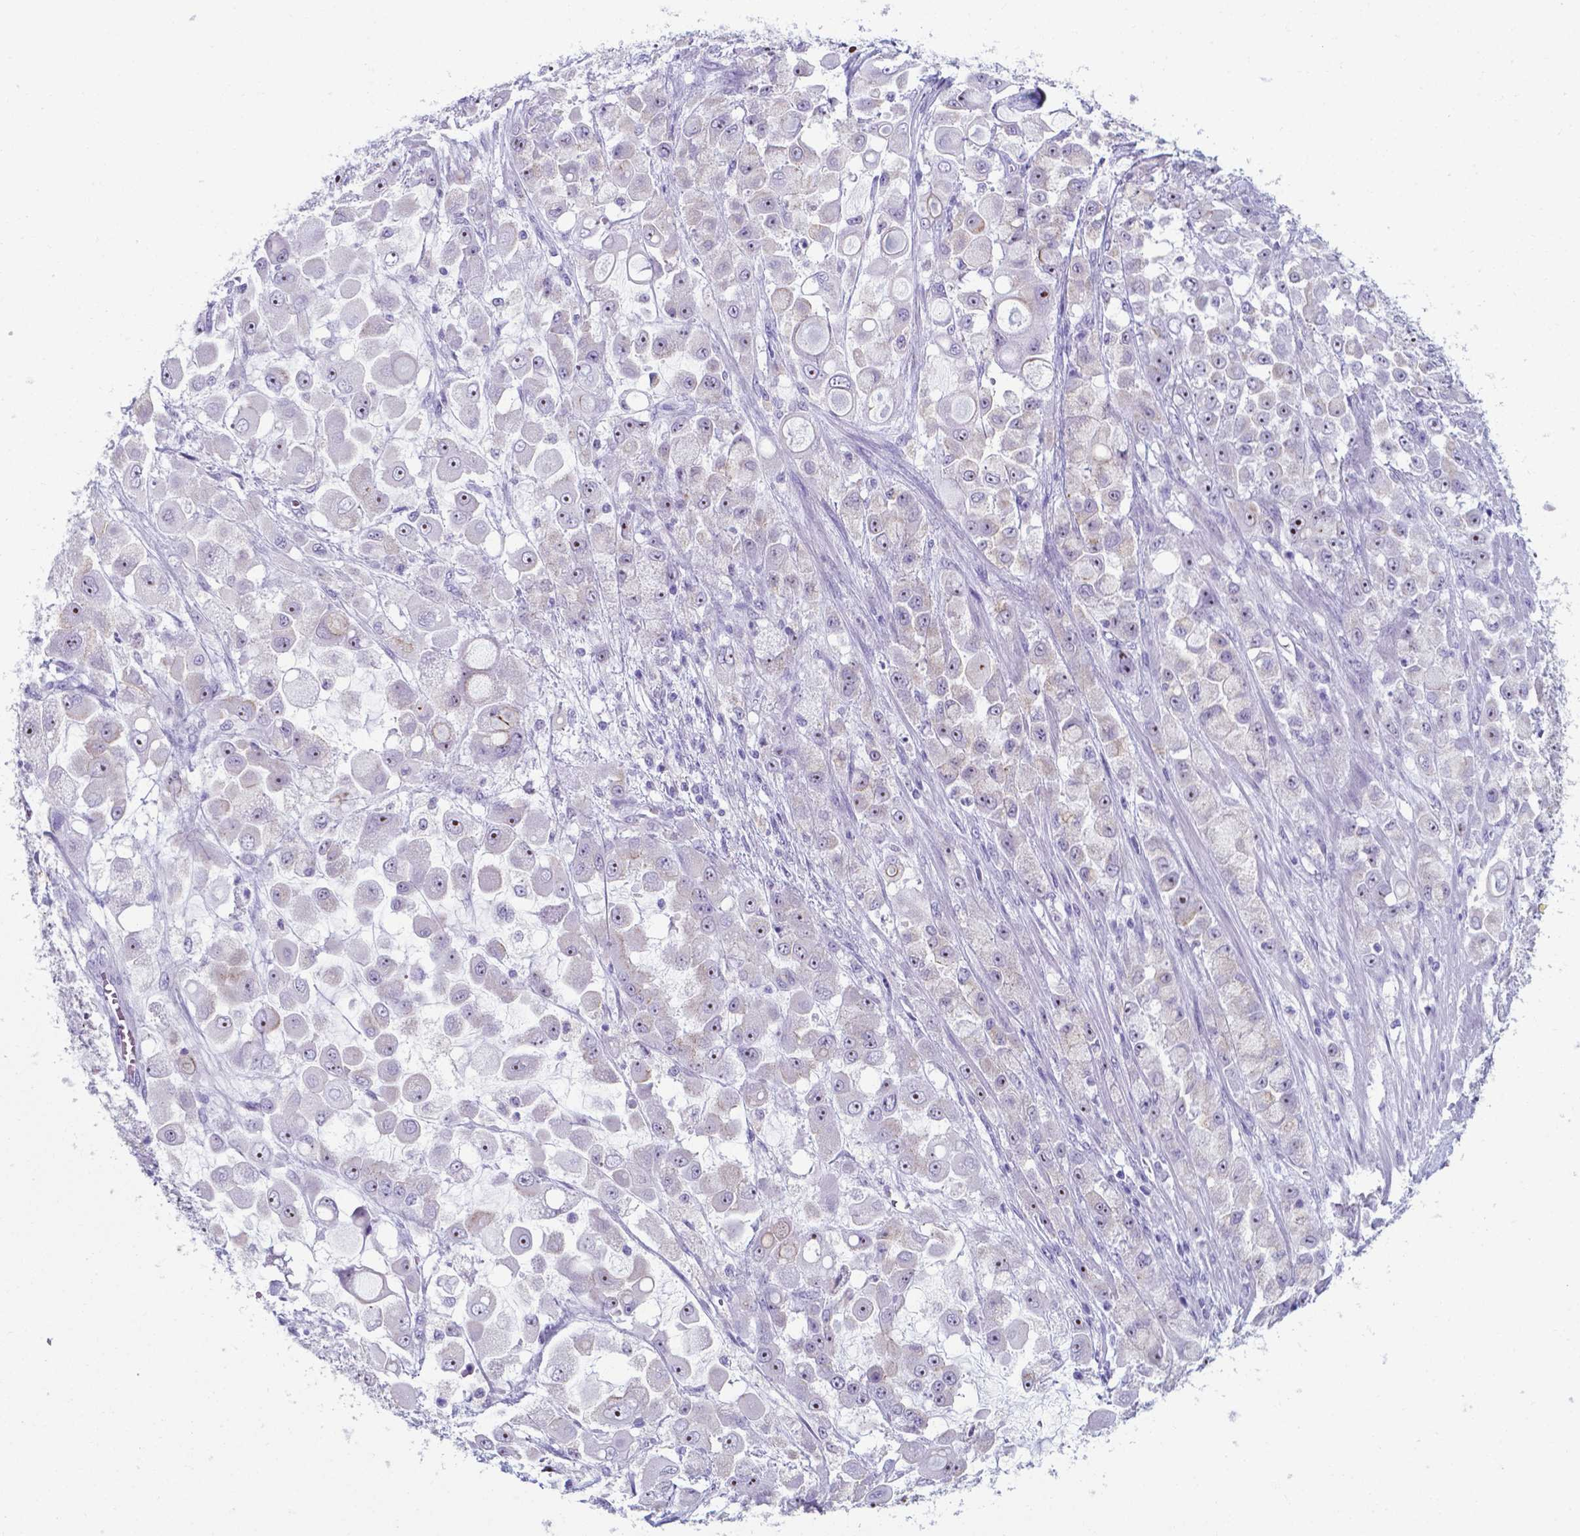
{"staining": {"intensity": "negative", "quantity": "none", "location": "none"}, "tissue": "stomach cancer", "cell_type": "Tumor cells", "image_type": "cancer", "snomed": [{"axis": "morphology", "description": "Adenocarcinoma, NOS"}, {"axis": "topography", "description": "Stomach"}], "caption": "A photomicrograph of human stomach adenocarcinoma is negative for staining in tumor cells.", "gene": "AP5B1", "patient": {"sex": "female", "age": 76}}